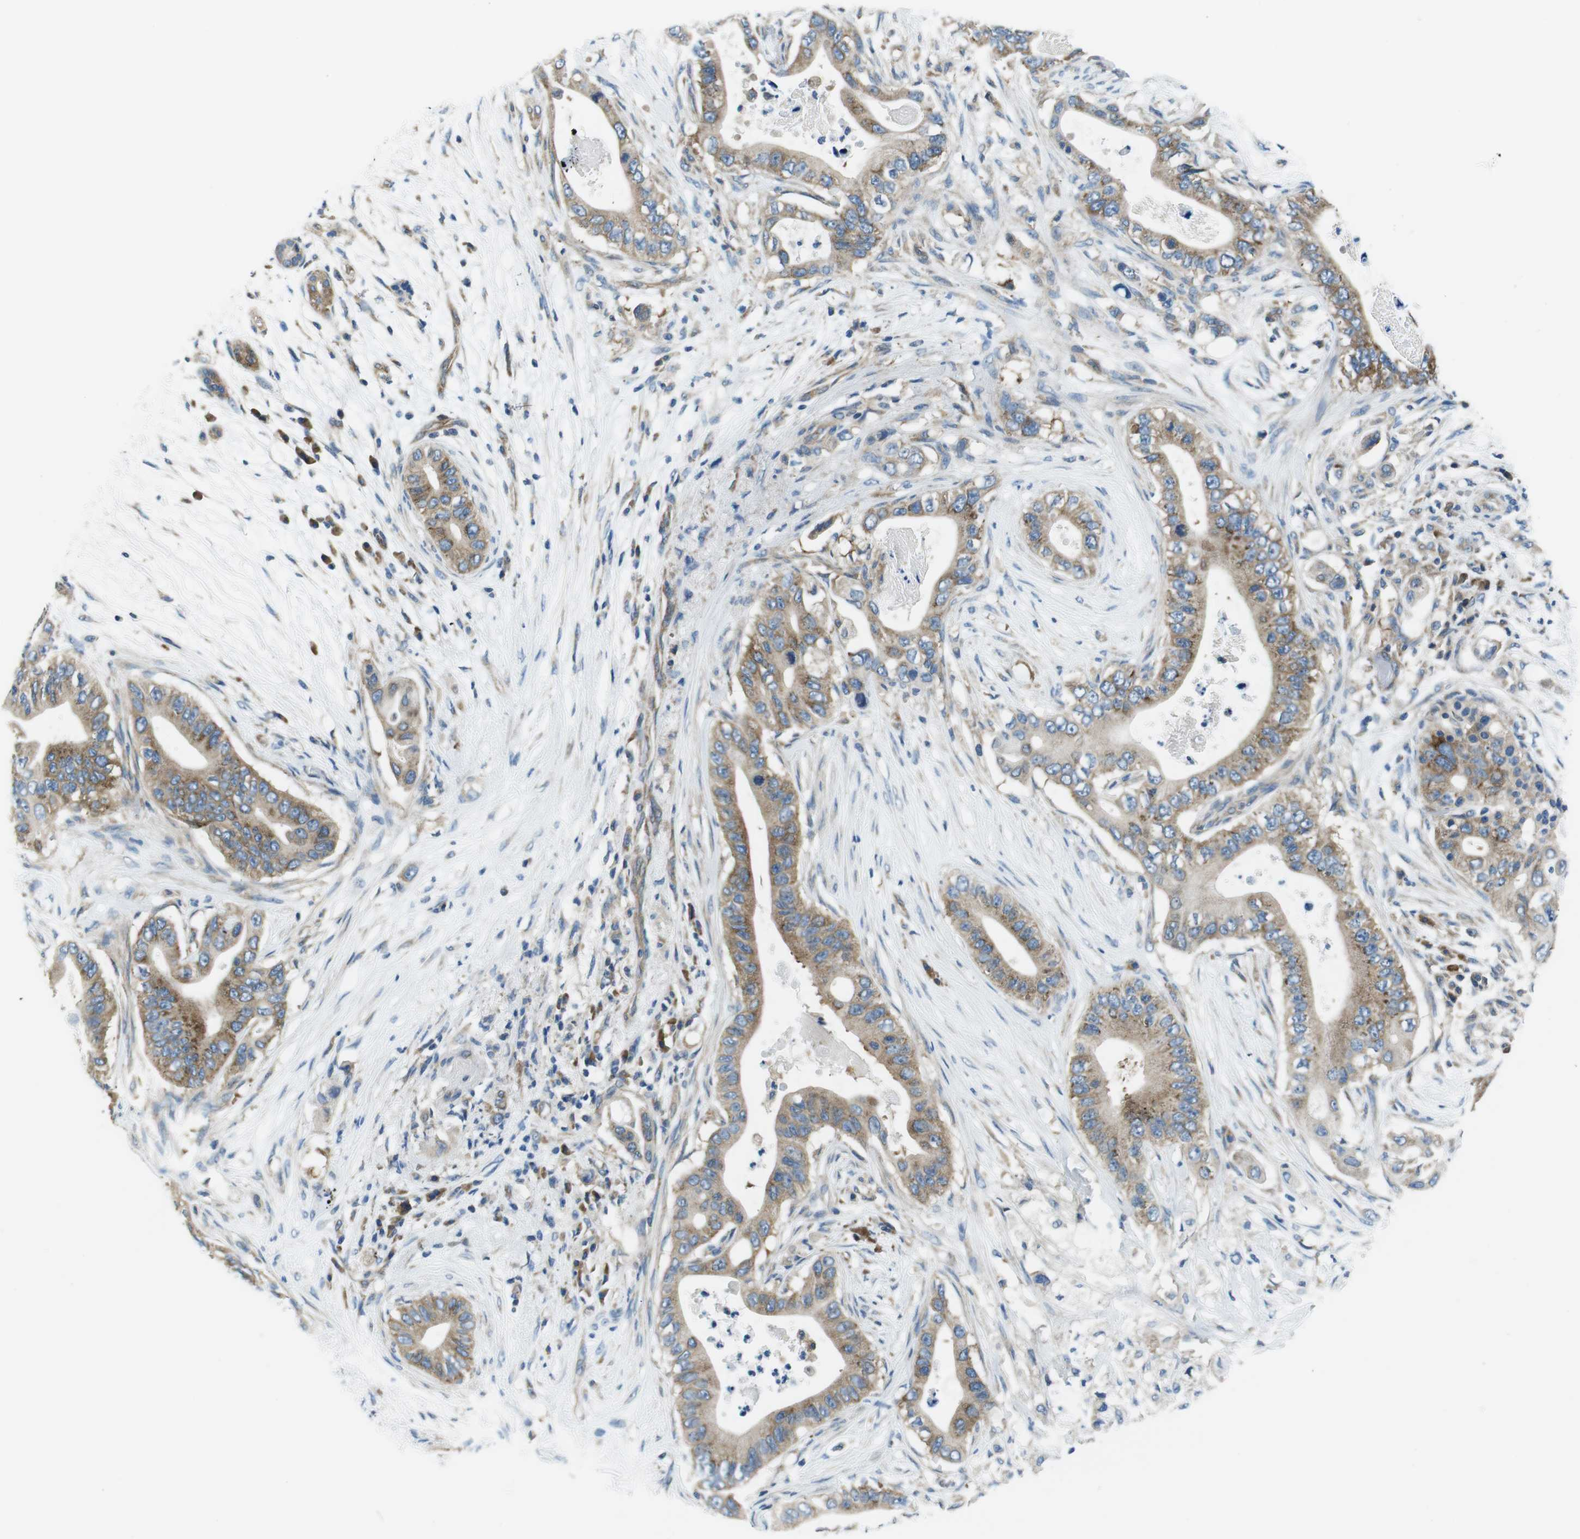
{"staining": {"intensity": "moderate", "quantity": ">75%", "location": "cytoplasmic/membranous"}, "tissue": "pancreatic cancer", "cell_type": "Tumor cells", "image_type": "cancer", "snomed": [{"axis": "morphology", "description": "Adenocarcinoma, NOS"}, {"axis": "topography", "description": "Pancreas"}], "caption": "Immunohistochemistry (DAB (3,3'-diaminobenzidine)) staining of human pancreatic adenocarcinoma reveals moderate cytoplasmic/membranous protein expression in approximately >75% of tumor cells.", "gene": "EIF2B5", "patient": {"sex": "male", "age": 77}}